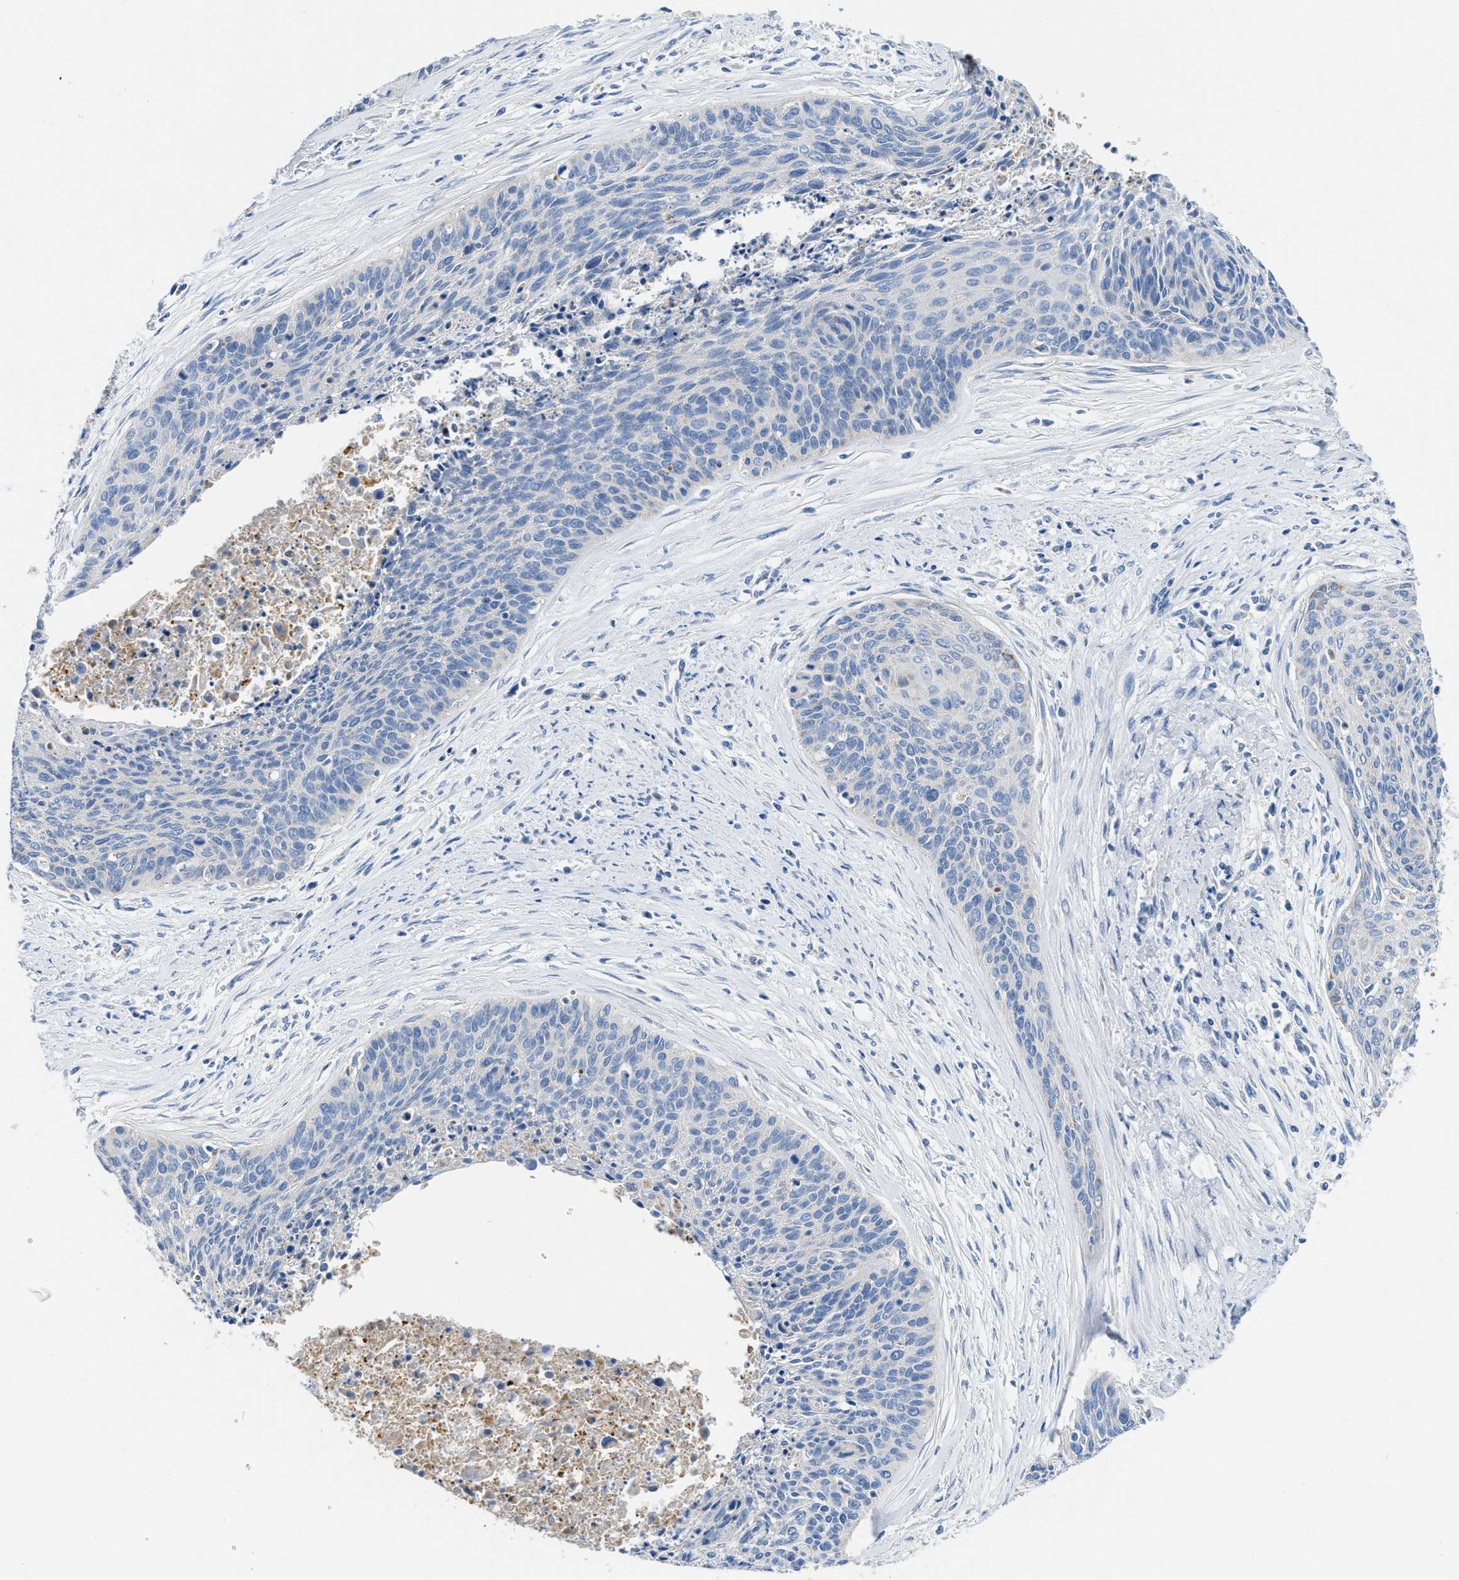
{"staining": {"intensity": "negative", "quantity": "none", "location": "none"}, "tissue": "cervical cancer", "cell_type": "Tumor cells", "image_type": "cancer", "snomed": [{"axis": "morphology", "description": "Squamous cell carcinoma, NOS"}, {"axis": "topography", "description": "Cervix"}], "caption": "Squamous cell carcinoma (cervical) stained for a protein using immunohistochemistry (IHC) exhibits no positivity tumor cells.", "gene": "SLC25A13", "patient": {"sex": "female", "age": 55}}